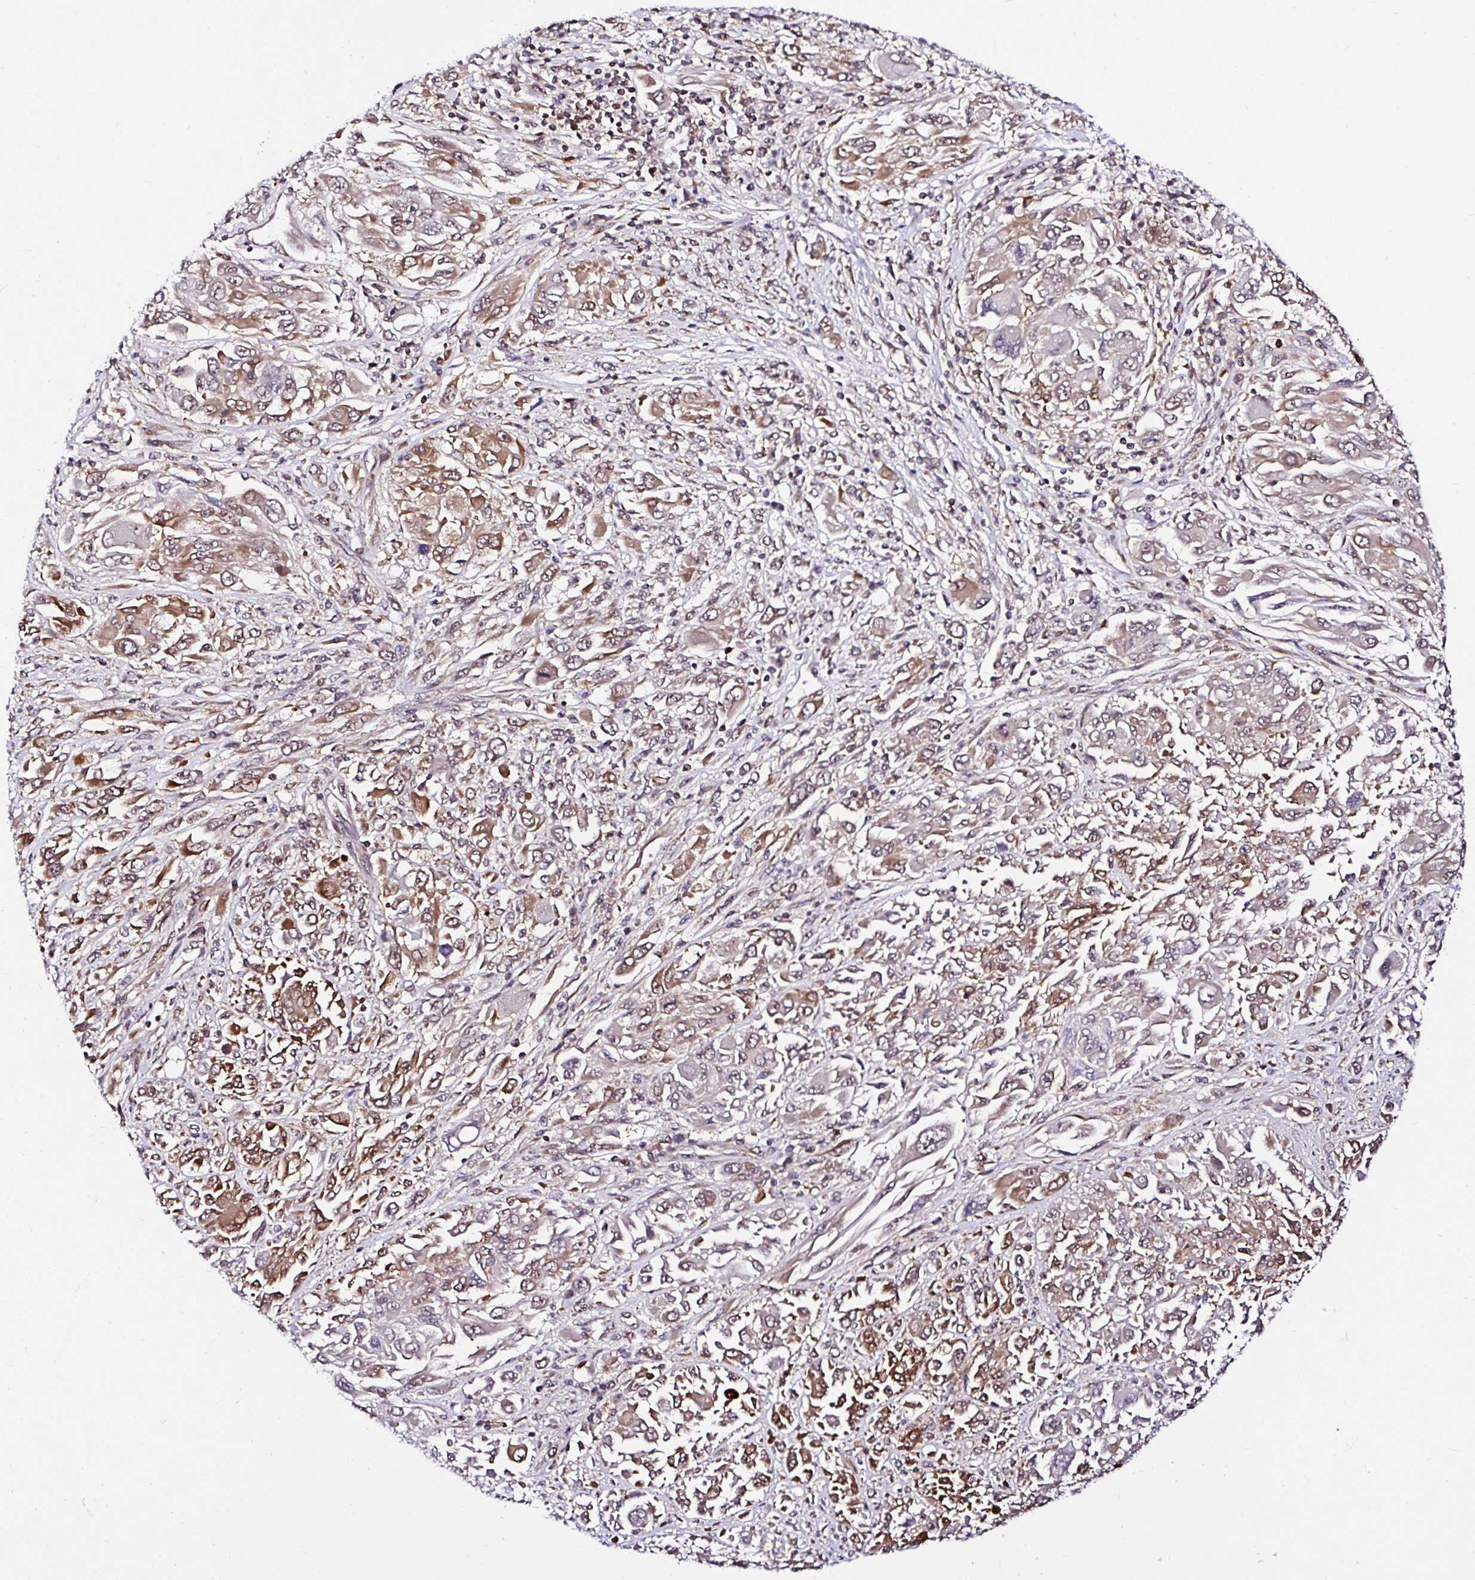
{"staining": {"intensity": "weak", "quantity": "25%-75%", "location": "cytoplasmic/membranous"}, "tissue": "melanoma", "cell_type": "Tumor cells", "image_type": "cancer", "snomed": [{"axis": "morphology", "description": "Malignant melanoma, NOS"}, {"axis": "topography", "description": "Skin"}], "caption": "Melanoma stained with a protein marker demonstrates weak staining in tumor cells.", "gene": "PIN4", "patient": {"sex": "female", "age": 91}}